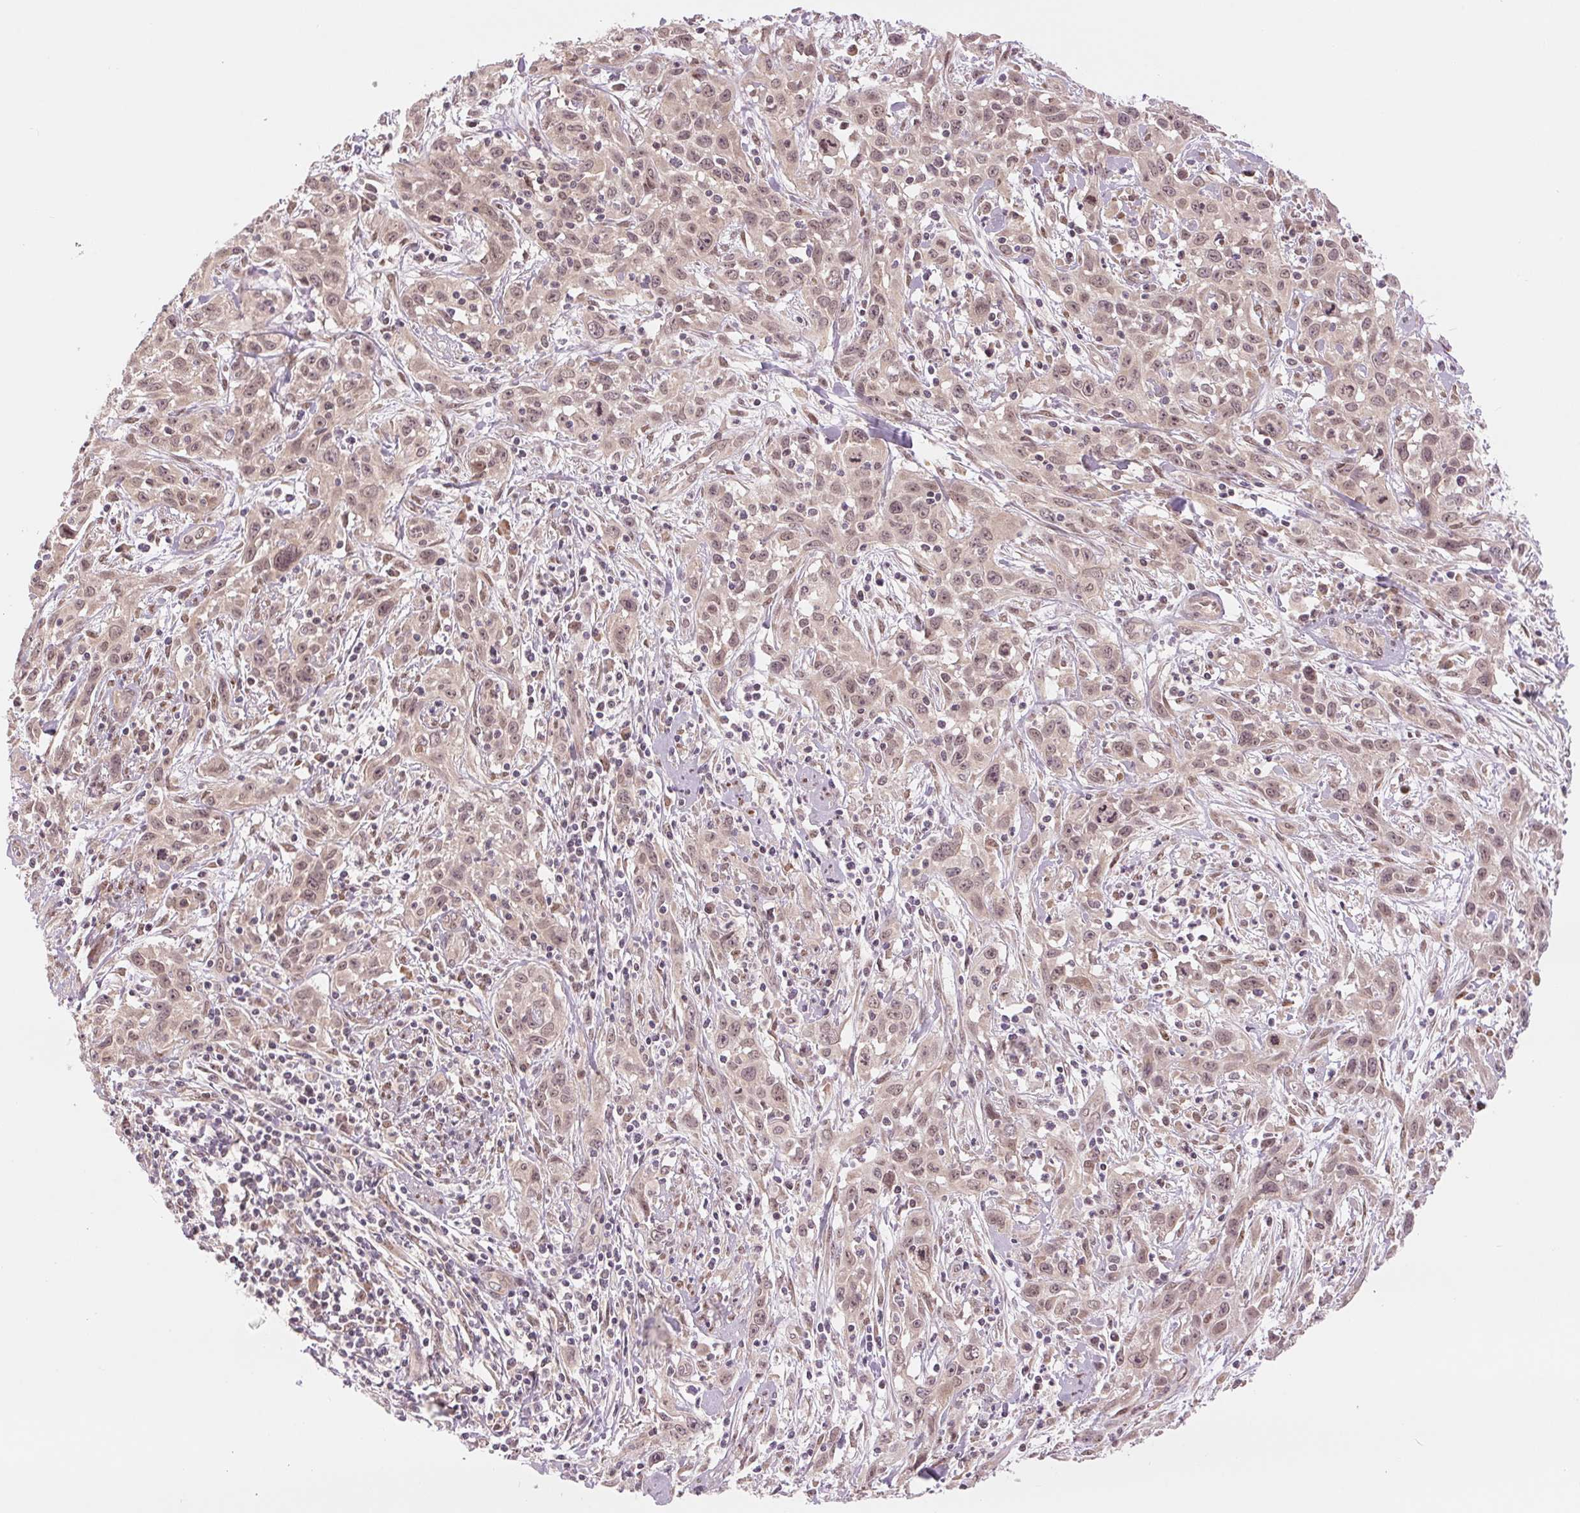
{"staining": {"intensity": "weak", "quantity": ">75%", "location": "nuclear"}, "tissue": "cervical cancer", "cell_type": "Tumor cells", "image_type": "cancer", "snomed": [{"axis": "morphology", "description": "Squamous cell carcinoma, NOS"}, {"axis": "topography", "description": "Cervix"}], "caption": "Cervical cancer (squamous cell carcinoma) tissue exhibits weak nuclear expression in about >75% of tumor cells, visualized by immunohistochemistry. The staining was performed using DAB to visualize the protein expression in brown, while the nuclei were stained in blue with hematoxylin (Magnification: 20x).", "gene": "ERI3", "patient": {"sex": "female", "age": 38}}